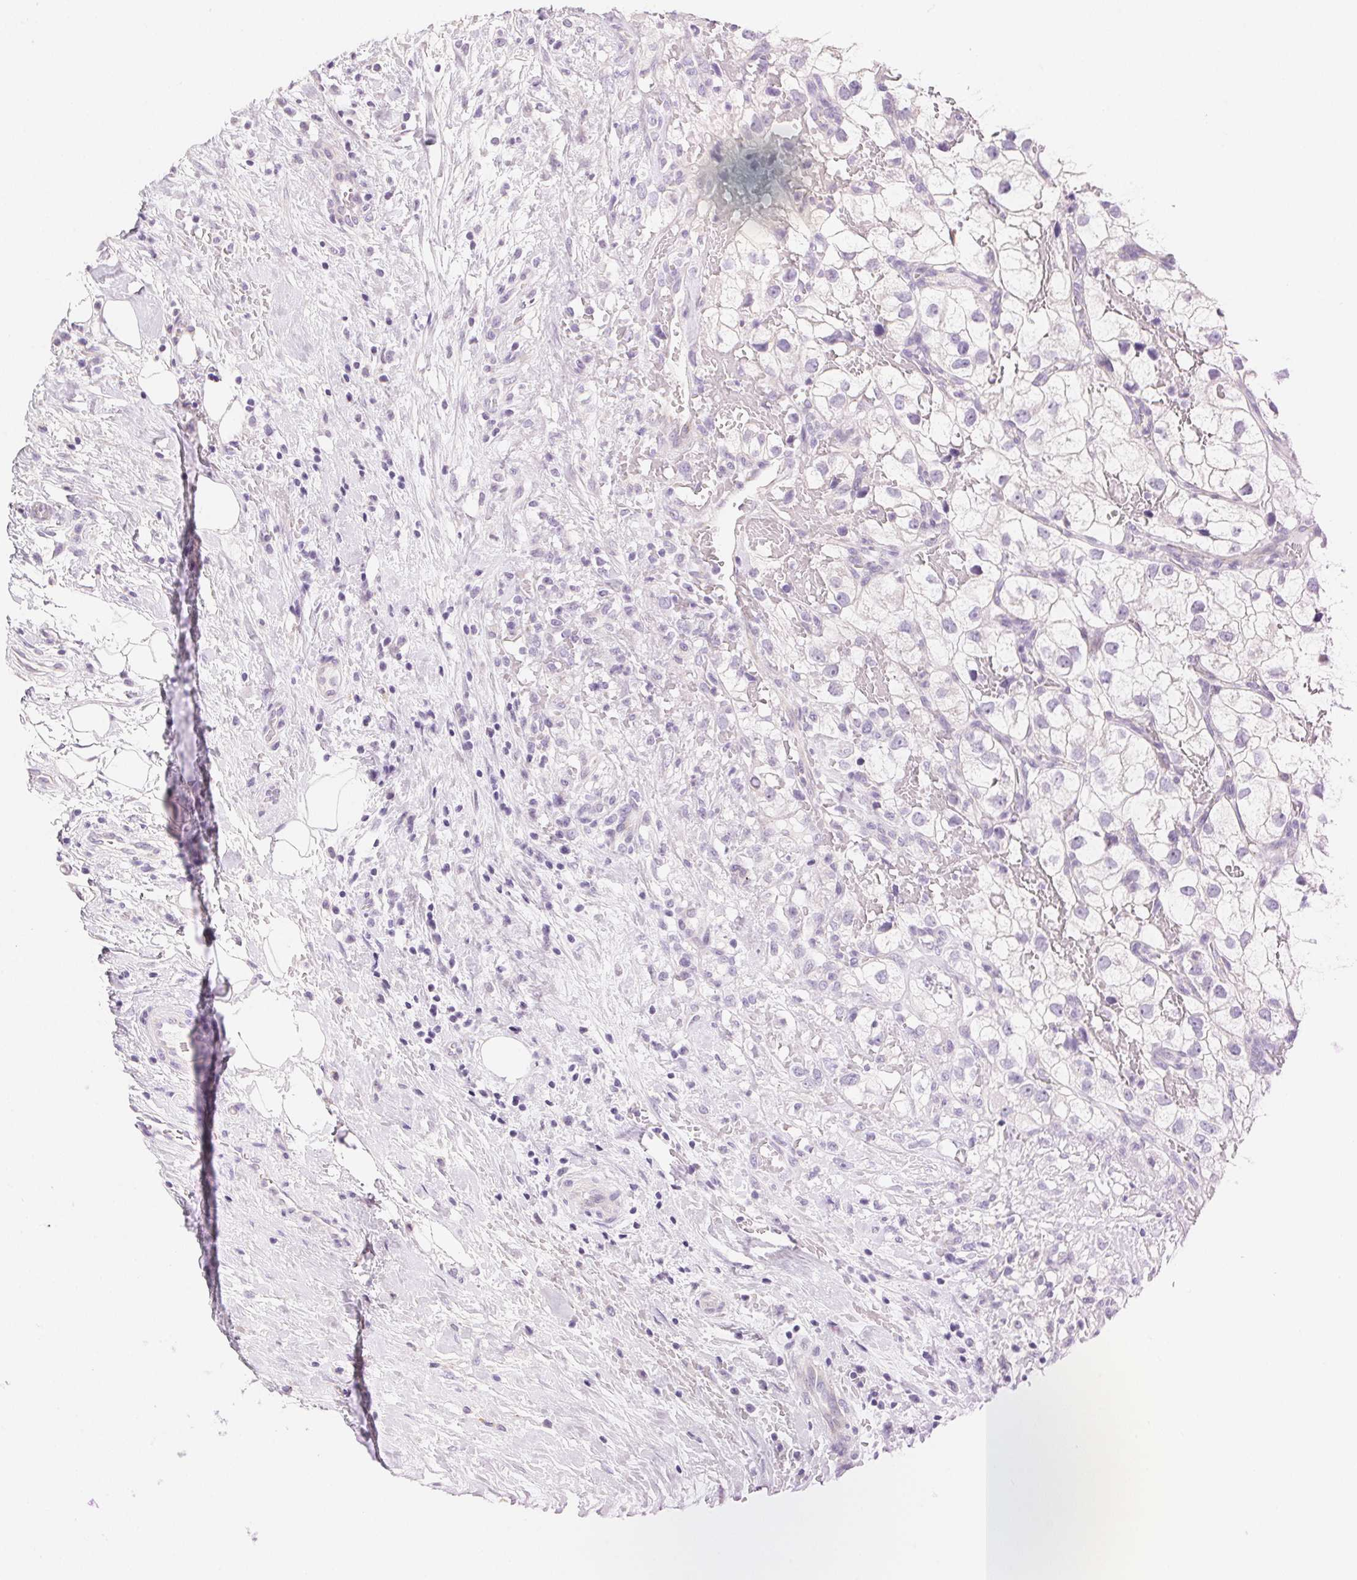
{"staining": {"intensity": "negative", "quantity": "none", "location": "none"}, "tissue": "renal cancer", "cell_type": "Tumor cells", "image_type": "cancer", "snomed": [{"axis": "morphology", "description": "Adenocarcinoma, NOS"}, {"axis": "topography", "description": "Kidney"}], "caption": "This micrograph is of adenocarcinoma (renal) stained with IHC to label a protein in brown with the nuclei are counter-stained blue. There is no expression in tumor cells.", "gene": "AQP5", "patient": {"sex": "male", "age": 59}}